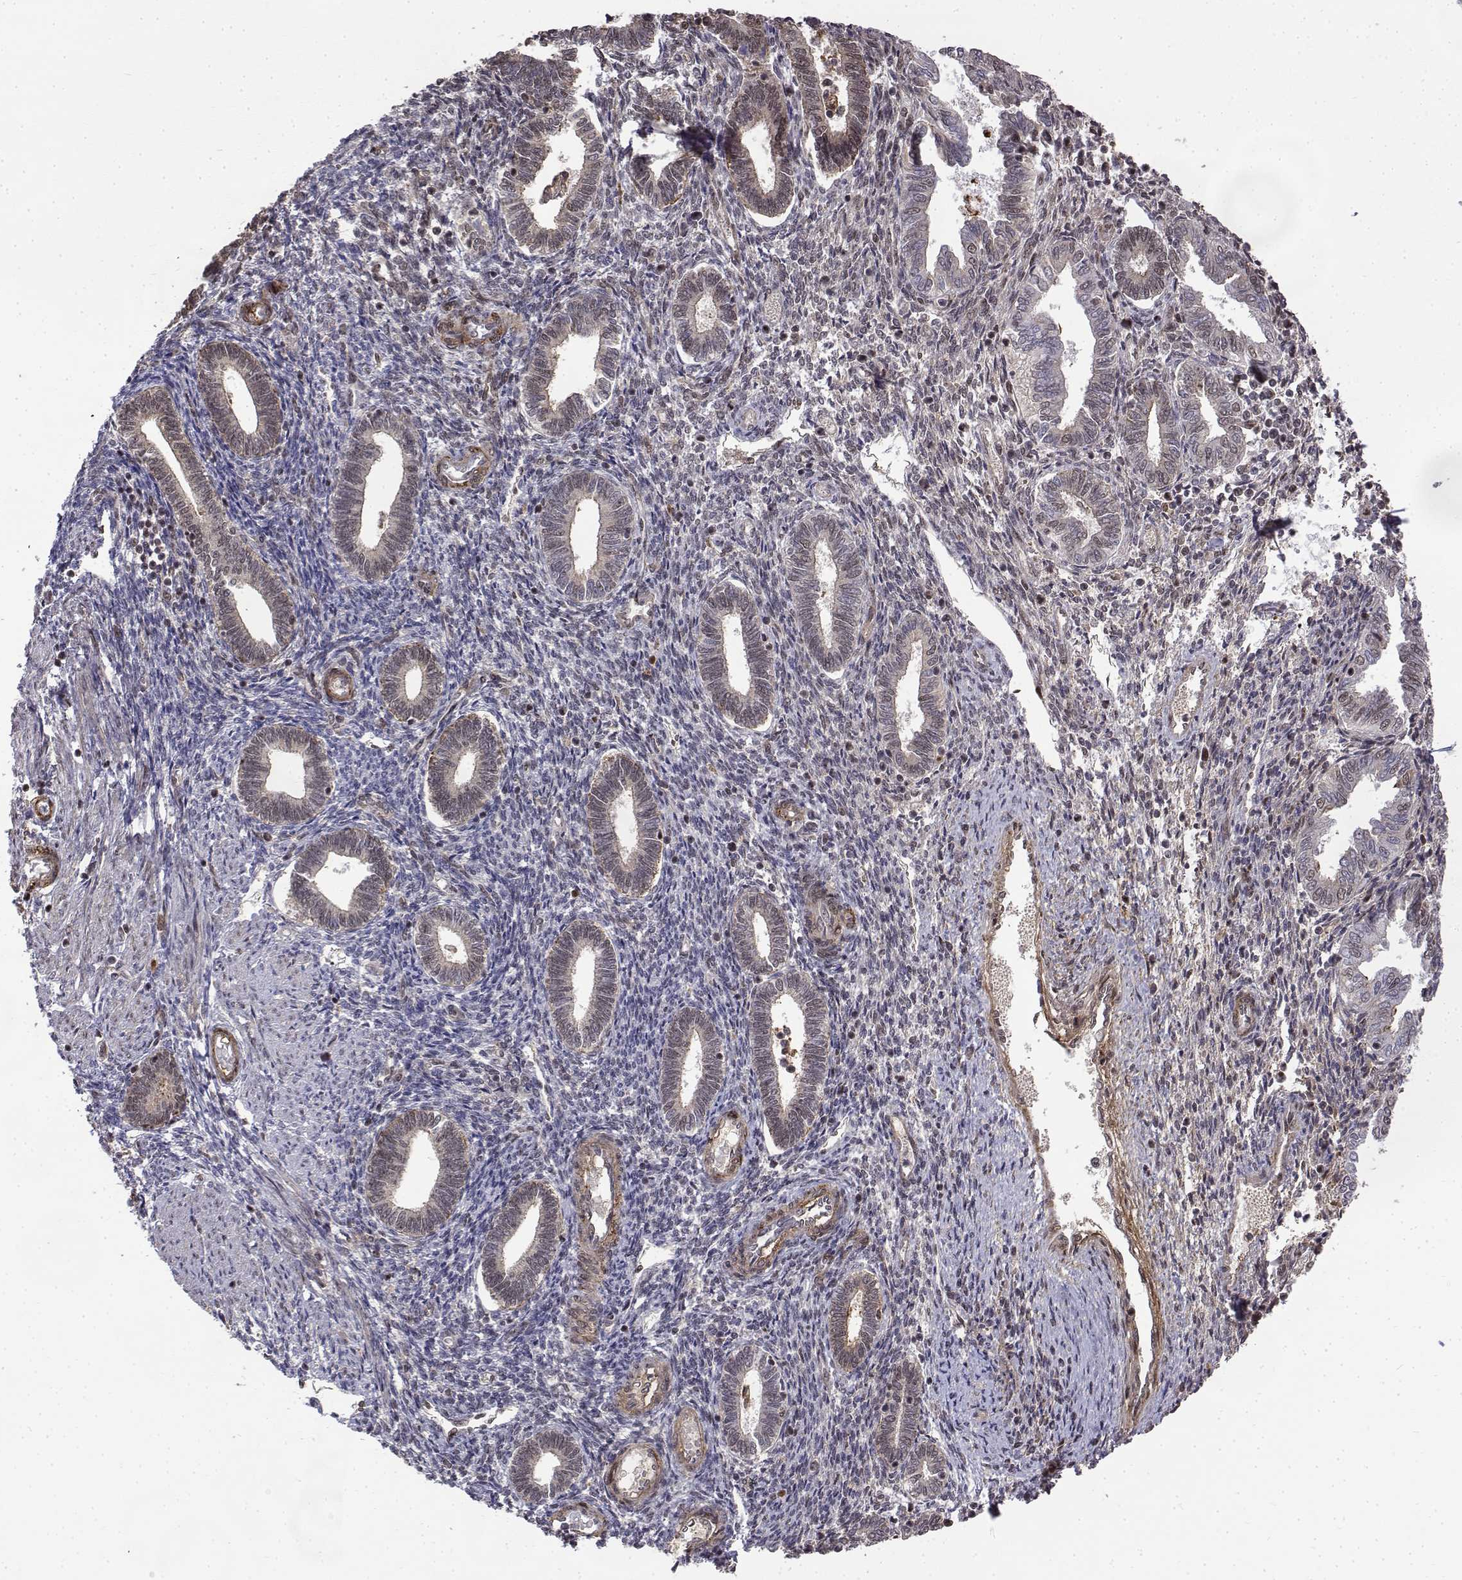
{"staining": {"intensity": "negative", "quantity": "none", "location": "none"}, "tissue": "endometrium", "cell_type": "Cells in endometrial stroma", "image_type": "normal", "snomed": [{"axis": "morphology", "description": "Normal tissue, NOS"}, {"axis": "topography", "description": "Endometrium"}], "caption": "Micrograph shows no significant protein positivity in cells in endometrial stroma of unremarkable endometrium. (DAB immunohistochemistry with hematoxylin counter stain).", "gene": "ITGA7", "patient": {"sex": "female", "age": 42}}